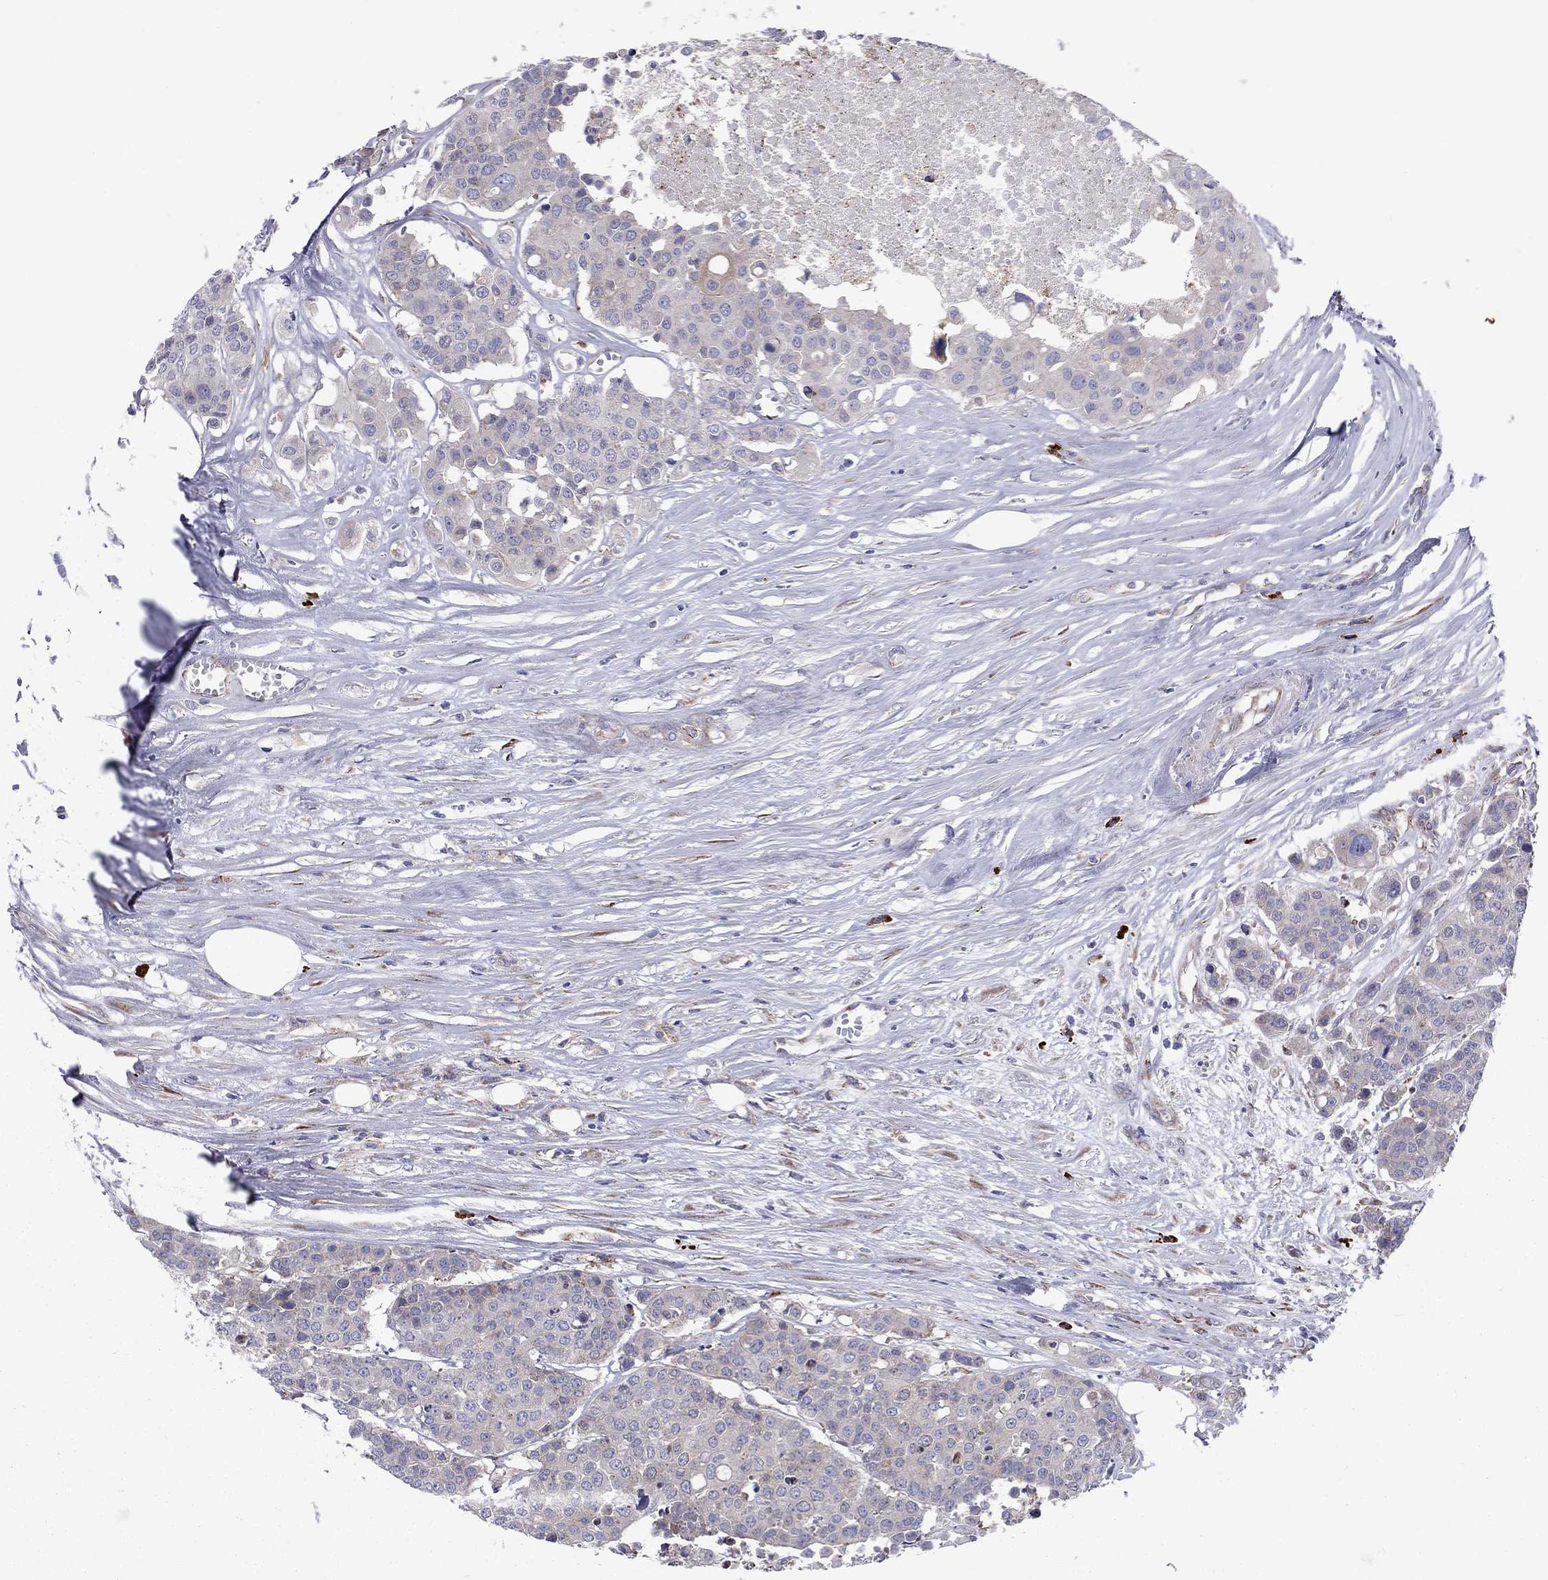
{"staining": {"intensity": "weak", "quantity": "<25%", "location": "cytoplasmic/membranous"}, "tissue": "carcinoid", "cell_type": "Tumor cells", "image_type": "cancer", "snomed": [{"axis": "morphology", "description": "Carcinoid, malignant, NOS"}, {"axis": "topography", "description": "Colon"}], "caption": "This micrograph is of malignant carcinoid stained with immunohistochemistry to label a protein in brown with the nuclei are counter-stained blue. There is no positivity in tumor cells.", "gene": "ASNS", "patient": {"sex": "male", "age": 81}}